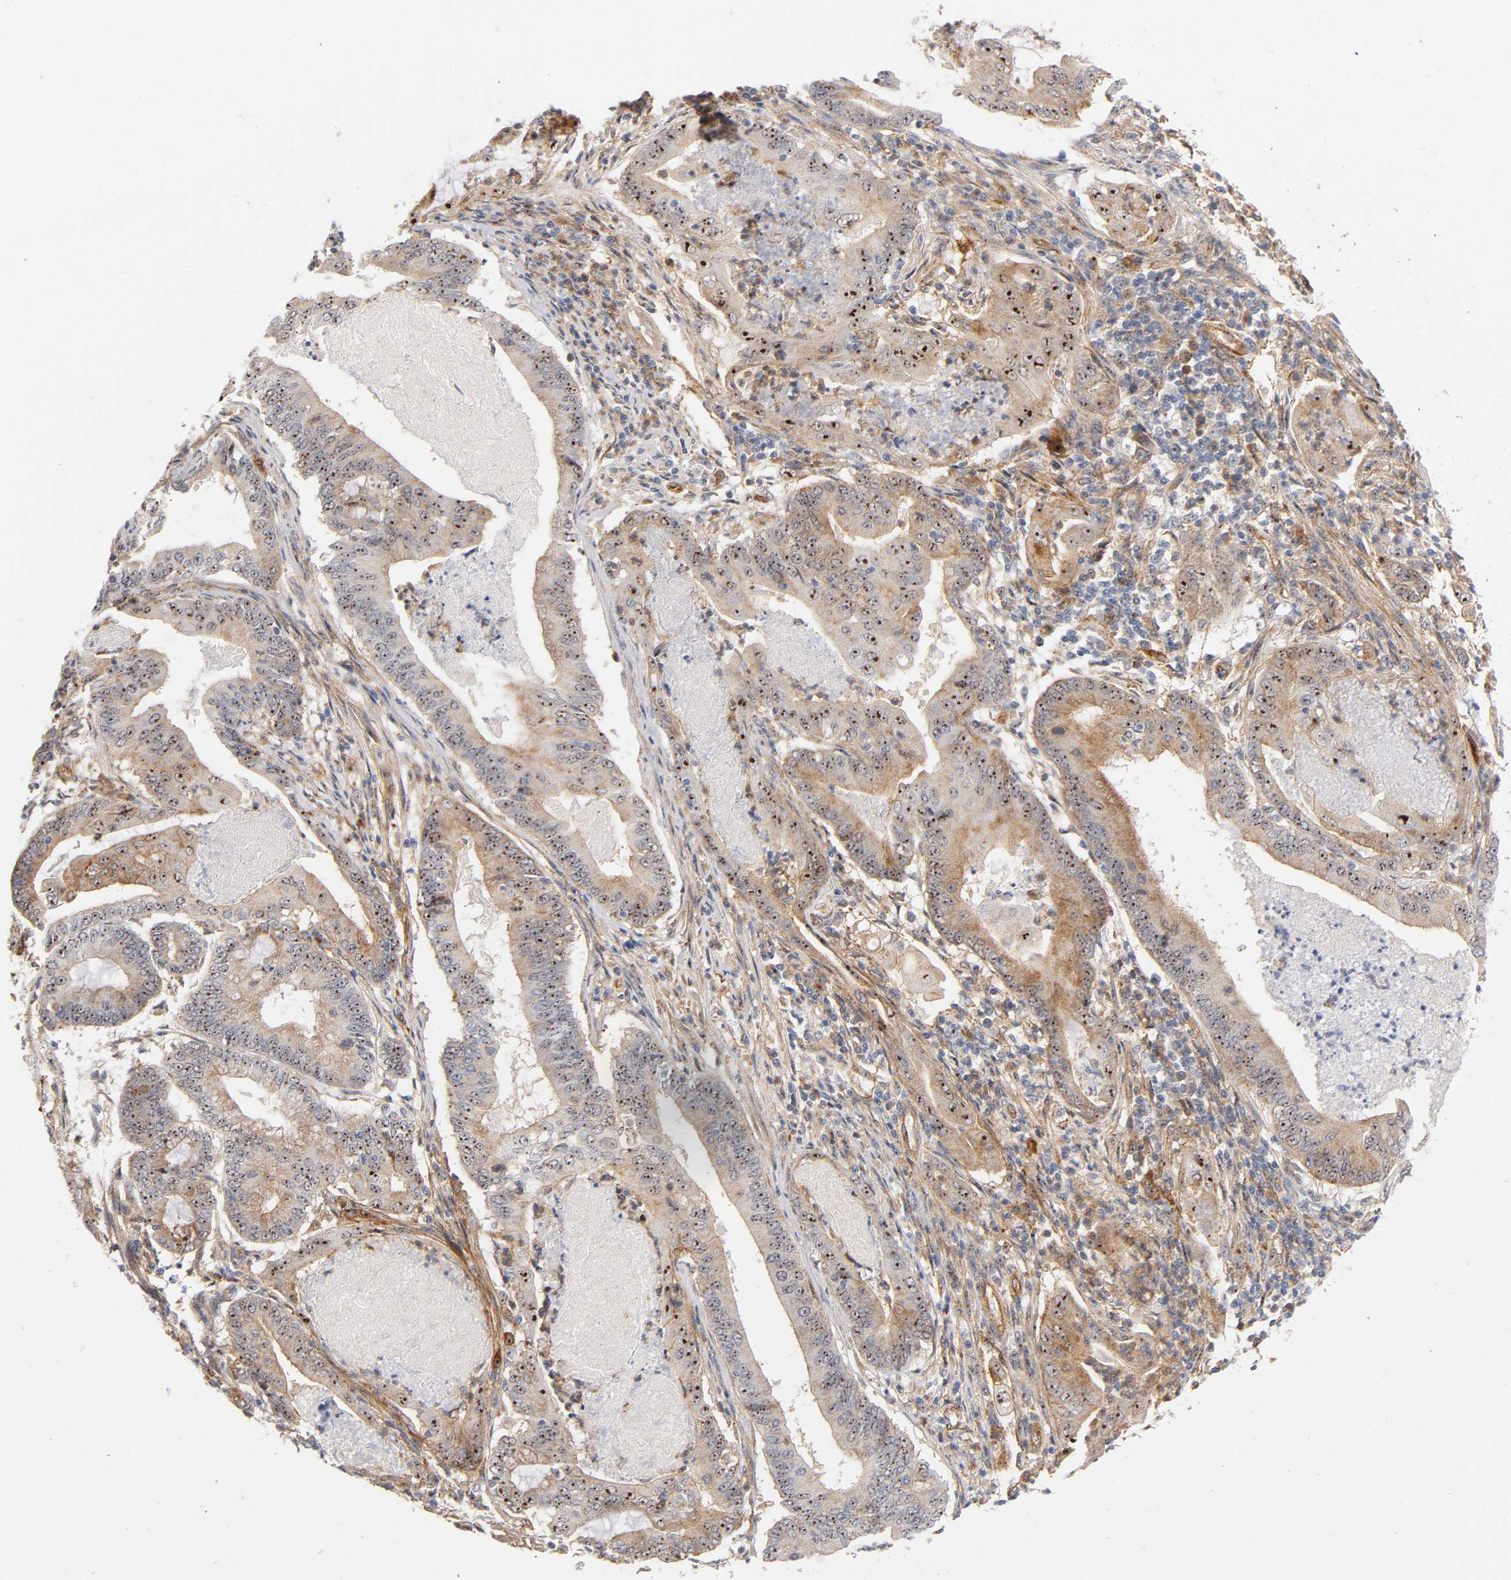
{"staining": {"intensity": "strong", "quantity": ">75%", "location": "cytoplasmic/membranous,nuclear"}, "tissue": "endometrial cancer", "cell_type": "Tumor cells", "image_type": "cancer", "snomed": [{"axis": "morphology", "description": "Adenocarcinoma, NOS"}, {"axis": "topography", "description": "Endometrium"}], "caption": "The histopathology image reveals staining of endometrial adenocarcinoma, revealing strong cytoplasmic/membranous and nuclear protein positivity (brown color) within tumor cells.", "gene": "PLD1", "patient": {"sex": "female", "age": 63}}